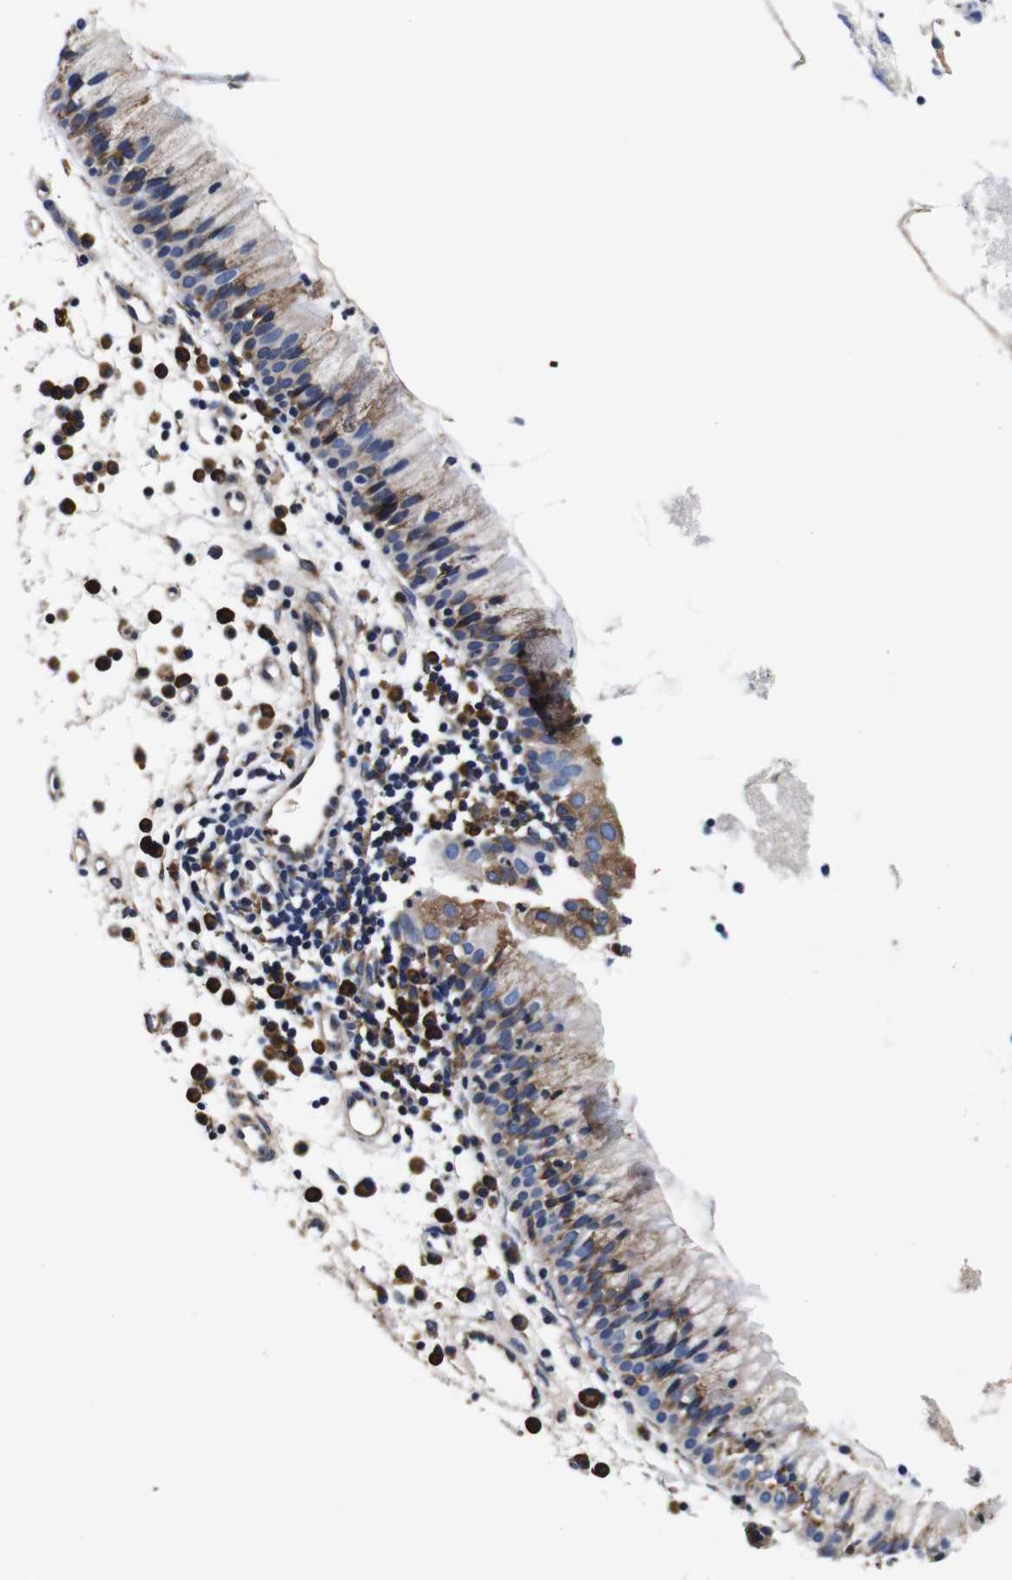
{"staining": {"intensity": "moderate", "quantity": "25%-75%", "location": "cytoplasmic/membranous"}, "tissue": "nasopharynx", "cell_type": "Respiratory epithelial cells", "image_type": "normal", "snomed": [{"axis": "morphology", "description": "Normal tissue, NOS"}, {"axis": "topography", "description": "Nasopharynx"}], "caption": "This photomicrograph exhibits immunohistochemistry (IHC) staining of normal nasopharynx, with medium moderate cytoplasmic/membranous expression in about 25%-75% of respiratory epithelial cells.", "gene": "PPIB", "patient": {"sex": "male", "age": 21}}